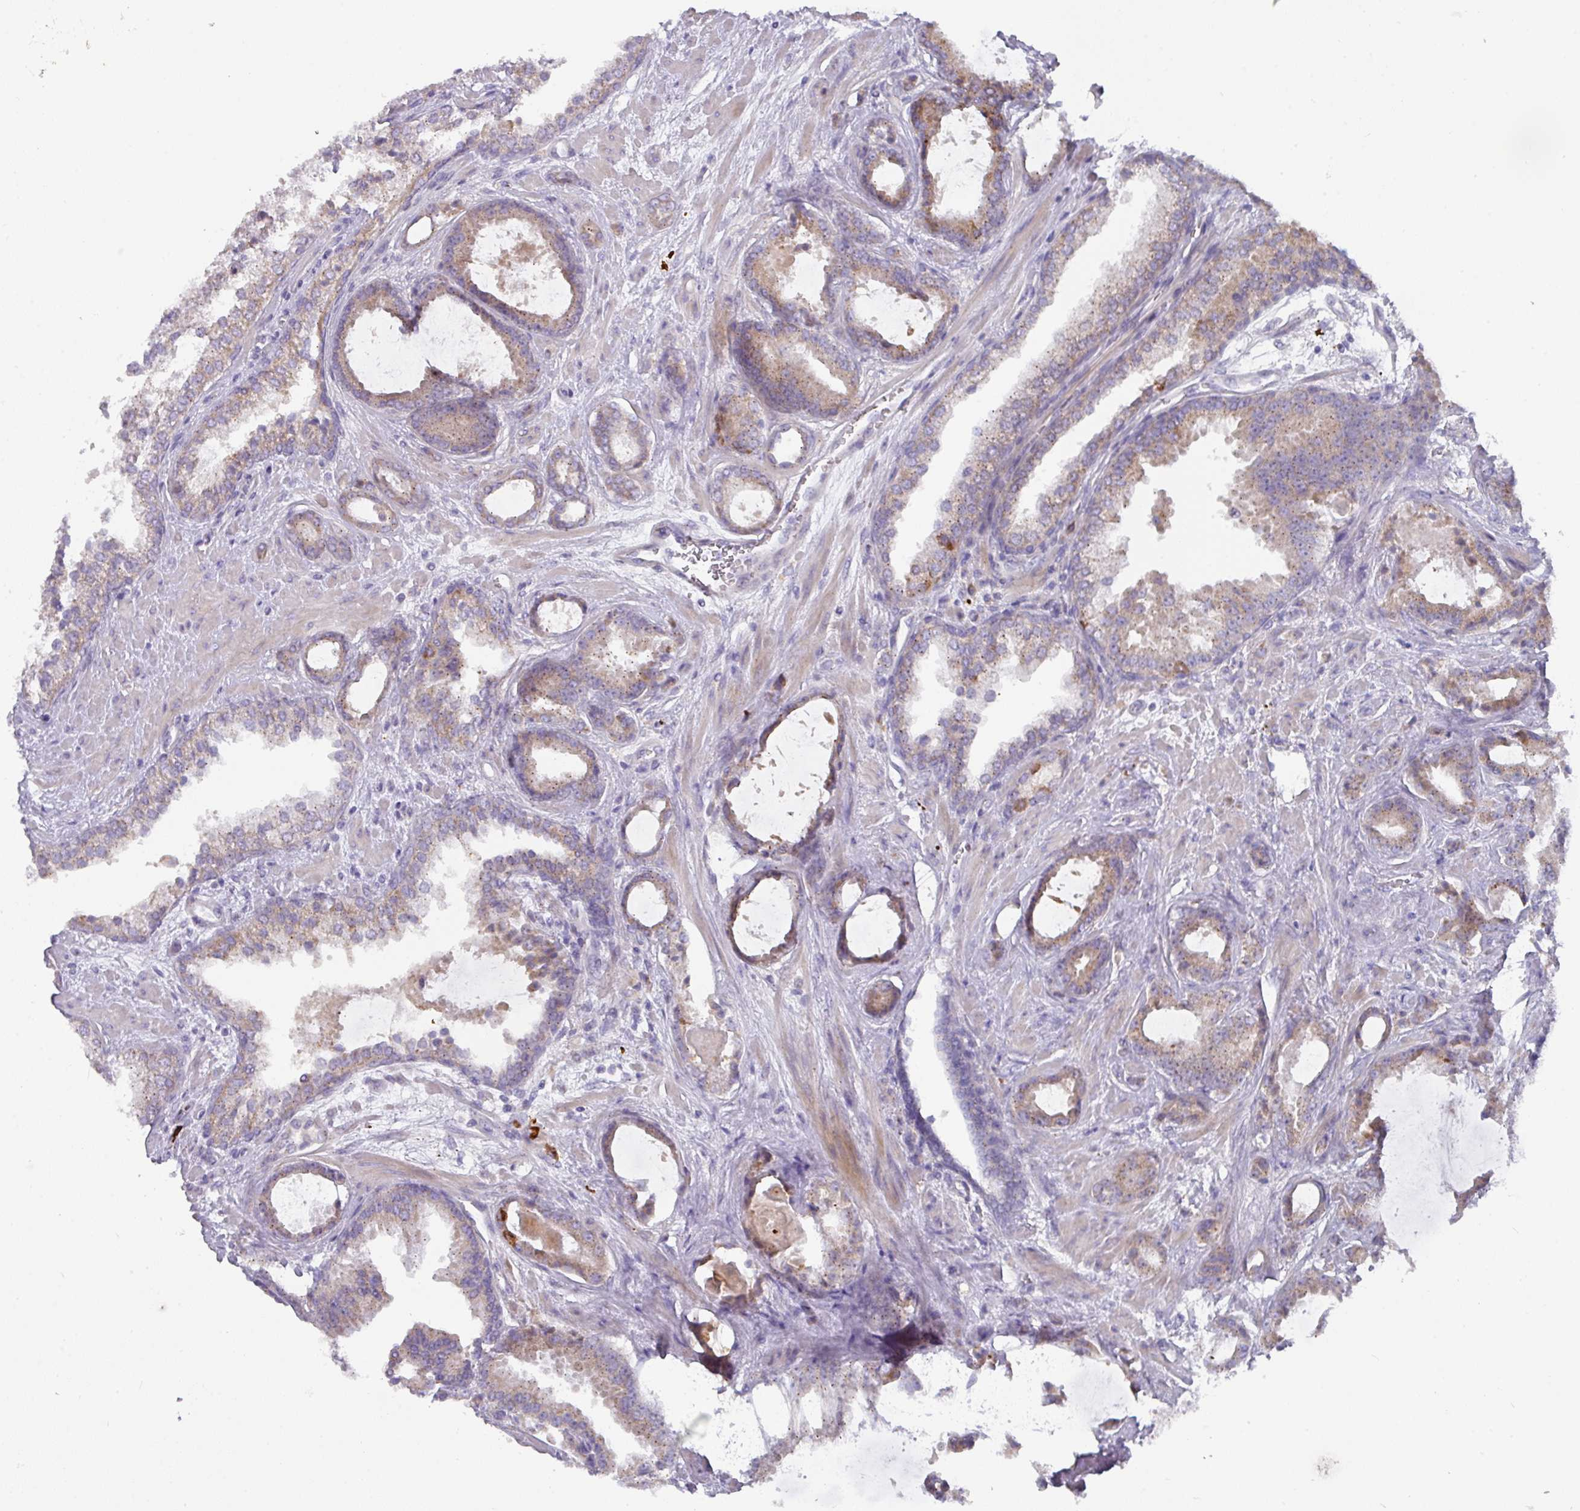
{"staining": {"intensity": "weak", "quantity": "25%-75%", "location": "cytoplasmic/membranous"}, "tissue": "prostate cancer", "cell_type": "Tumor cells", "image_type": "cancer", "snomed": [{"axis": "morphology", "description": "Adenocarcinoma, Low grade"}, {"axis": "topography", "description": "Prostate"}], "caption": "Prostate low-grade adenocarcinoma stained for a protein (brown) reveals weak cytoplasmic/membranous positive expression in about 25%-75% of tumor cells.", "gene": "IL4R", "patient": {"sex": "male", "age": 62}}